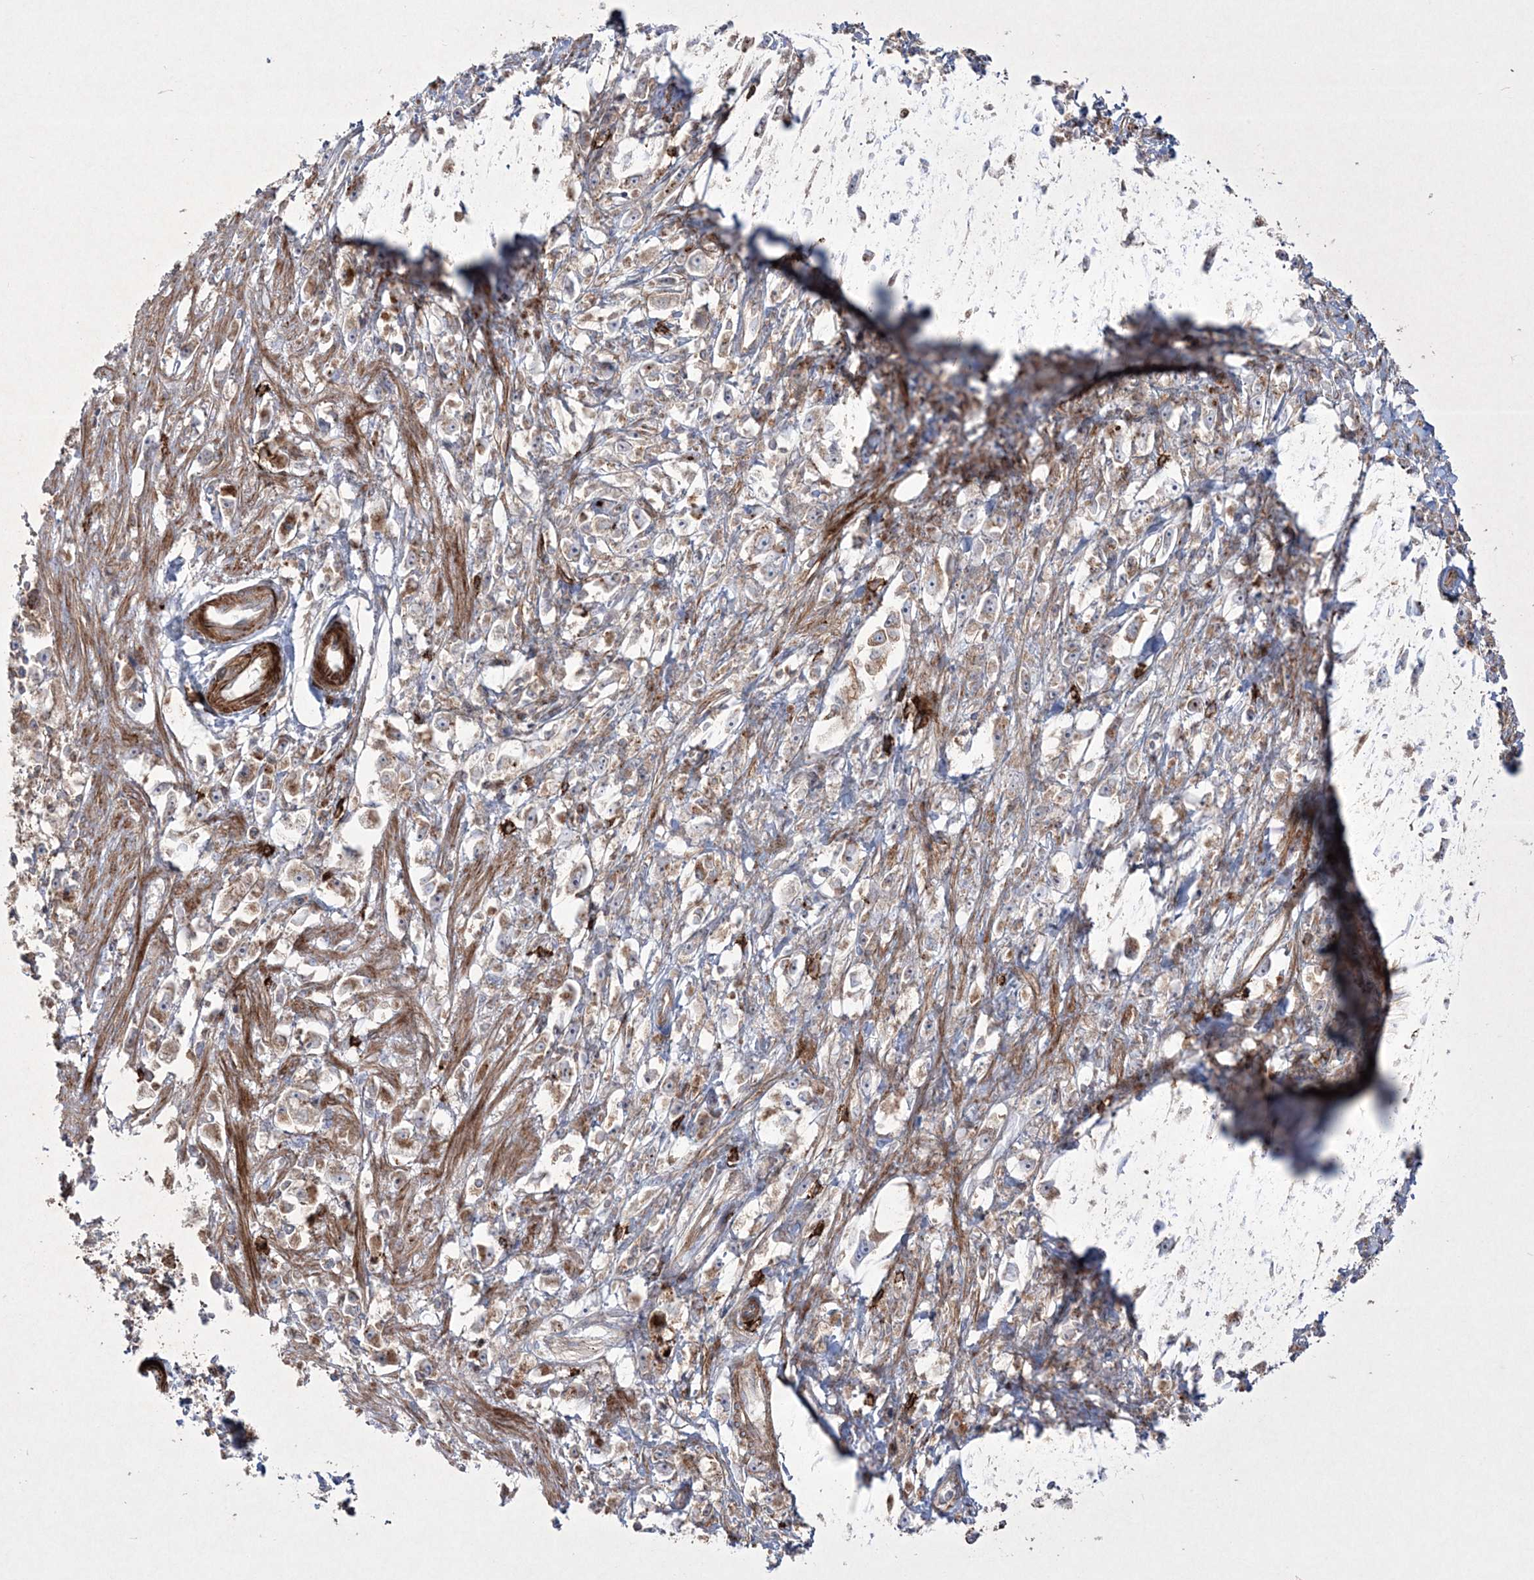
{"staining": {"intensity": "moderate", "quantity": "25%-75%", "location": "cytoplasmic/membranous"}, "tissue": "stomach cancer", "cell_type": "Tumor cells", "image_type": "cancer", "snomed": [{"axis": "morphology", "description": "Adenocarcinoma, NOS"}, {"axis": "topography", "description": "Stomach"}], "caption": "The image reveals immunohistochemical staining of adenocarcinoma (stomach). There is moderate cytoplasmic/membranous staining is appreciated in about 25%-75% of tumor cells.", "gene": "RICTOR", "patient": {"sex": "female", "age": 59}}